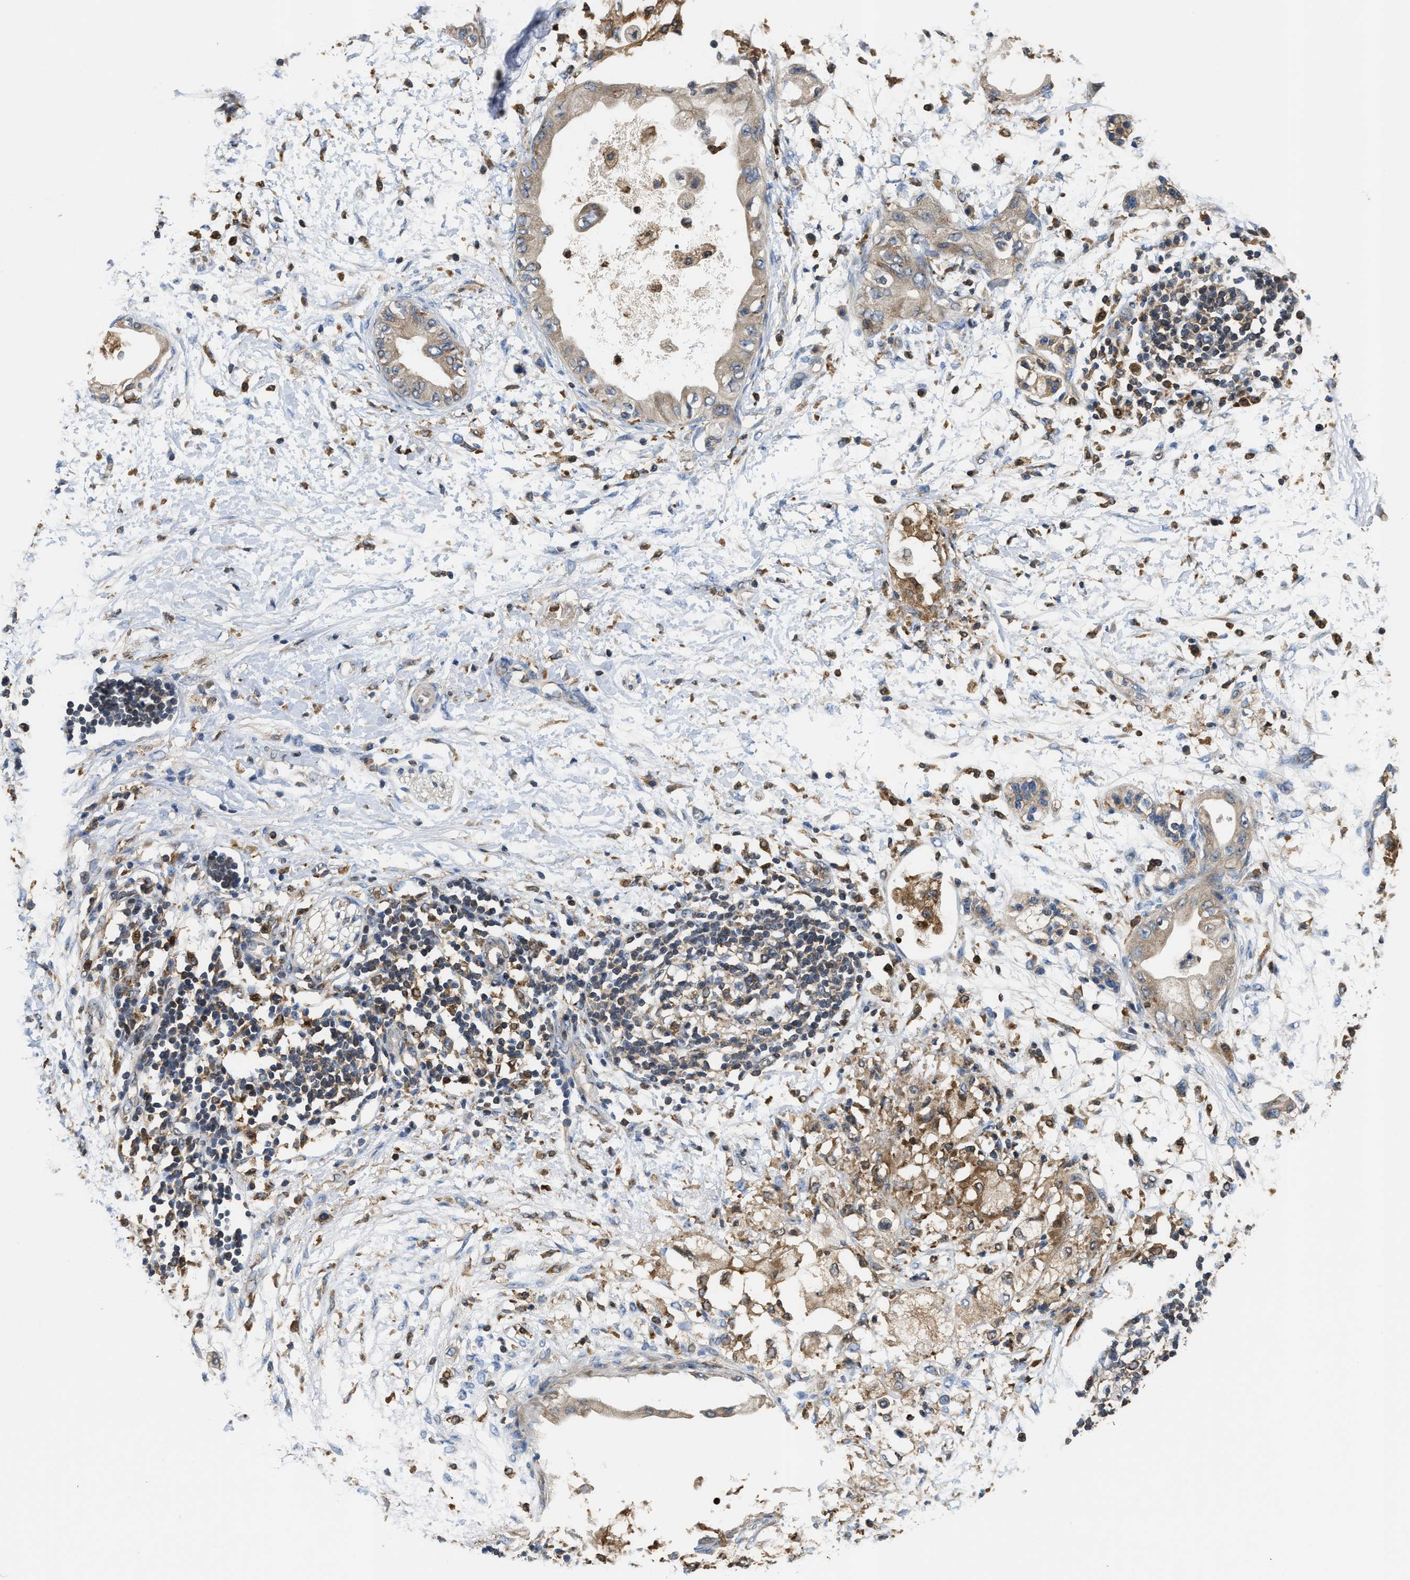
{"staining": {"intensity": "moderate", "quantity": ">75%", "location": "cytoplasmic/membranous"}, "tissue": "adipose tissue", "cell_type": "Adipocytes", "image_type": "normal", "snomed": [{"axis": "morphology", "description": "Normal tissue, NOS"}, {"axis": "morphology", "description": "Adenocarcinoma, NOS"}, {"axis": "topography", "description": "Duodenum"}, {"axis": "topography", "description": "Peripheral nerve tissue"}], "caption": "Immunohistochemical staining of benign adipose tissue demonstrates medium levels of moderate cytoplasmic/membranous staining in about >75% of adipocytes.", "gene": "OSTF1", "patient": {"sex": "female", "age": 60}}